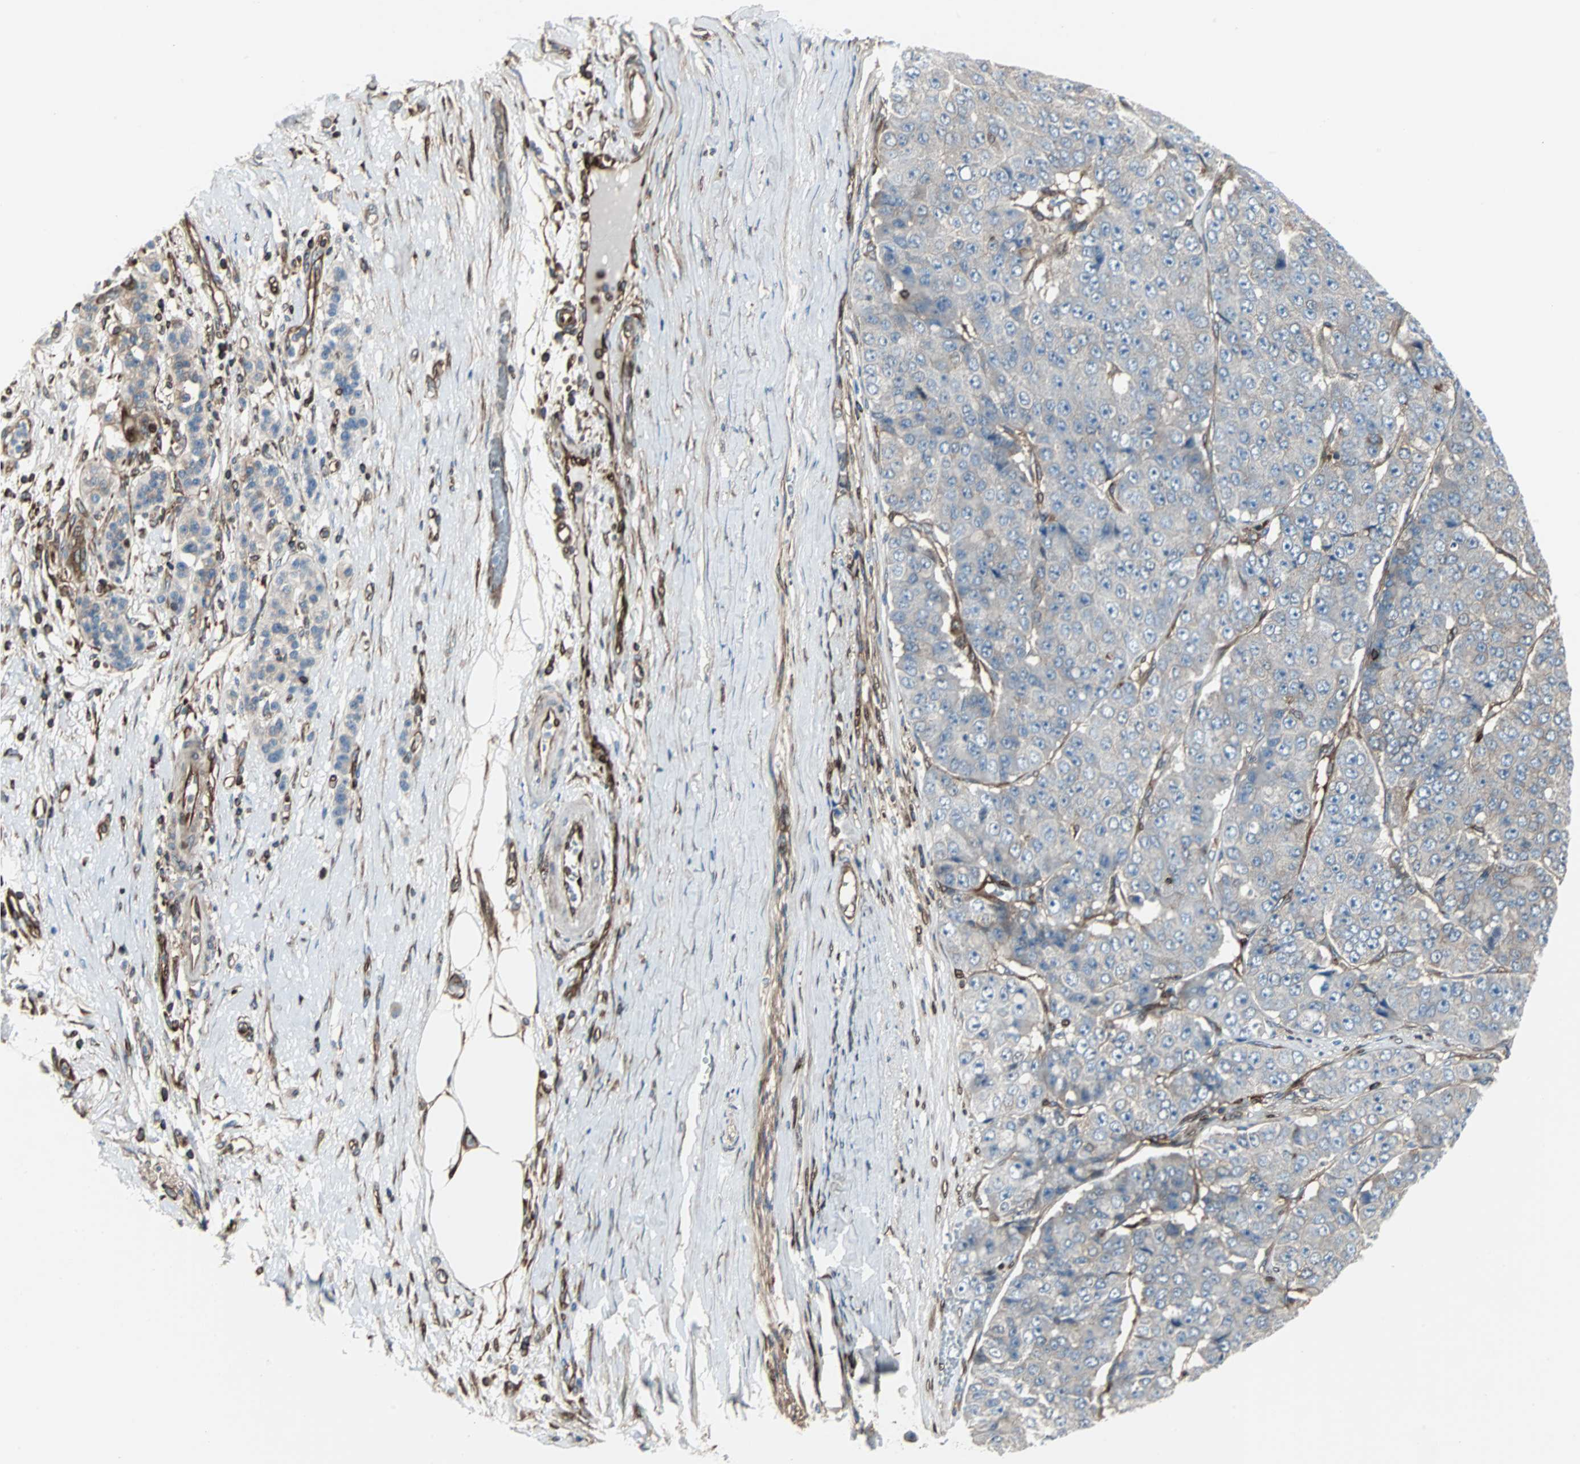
{"staining": {"intensity": "weak", "quantity": ">75%", "location": "cytoplasmic/membranous"}, "tissue": "pancreatic cancer", "cell_type": "Tumor cells", "image_type": "cancer", "snomed": [{"axis": "morphology", "description": "Adenocarcinoma, NOS"}, {"axis": "topography", "description": "Pancreas"}], "caption": "This photomicrograph shows pancreatic cancer stained with IHC to label a protein in brown. The cytoplasmic/membranous of tumor cells show weak positivity for the protein. Nuclei are counter-stained blue.", "gene": "RELA", "patient": {"sex": "male", "age": 50}}